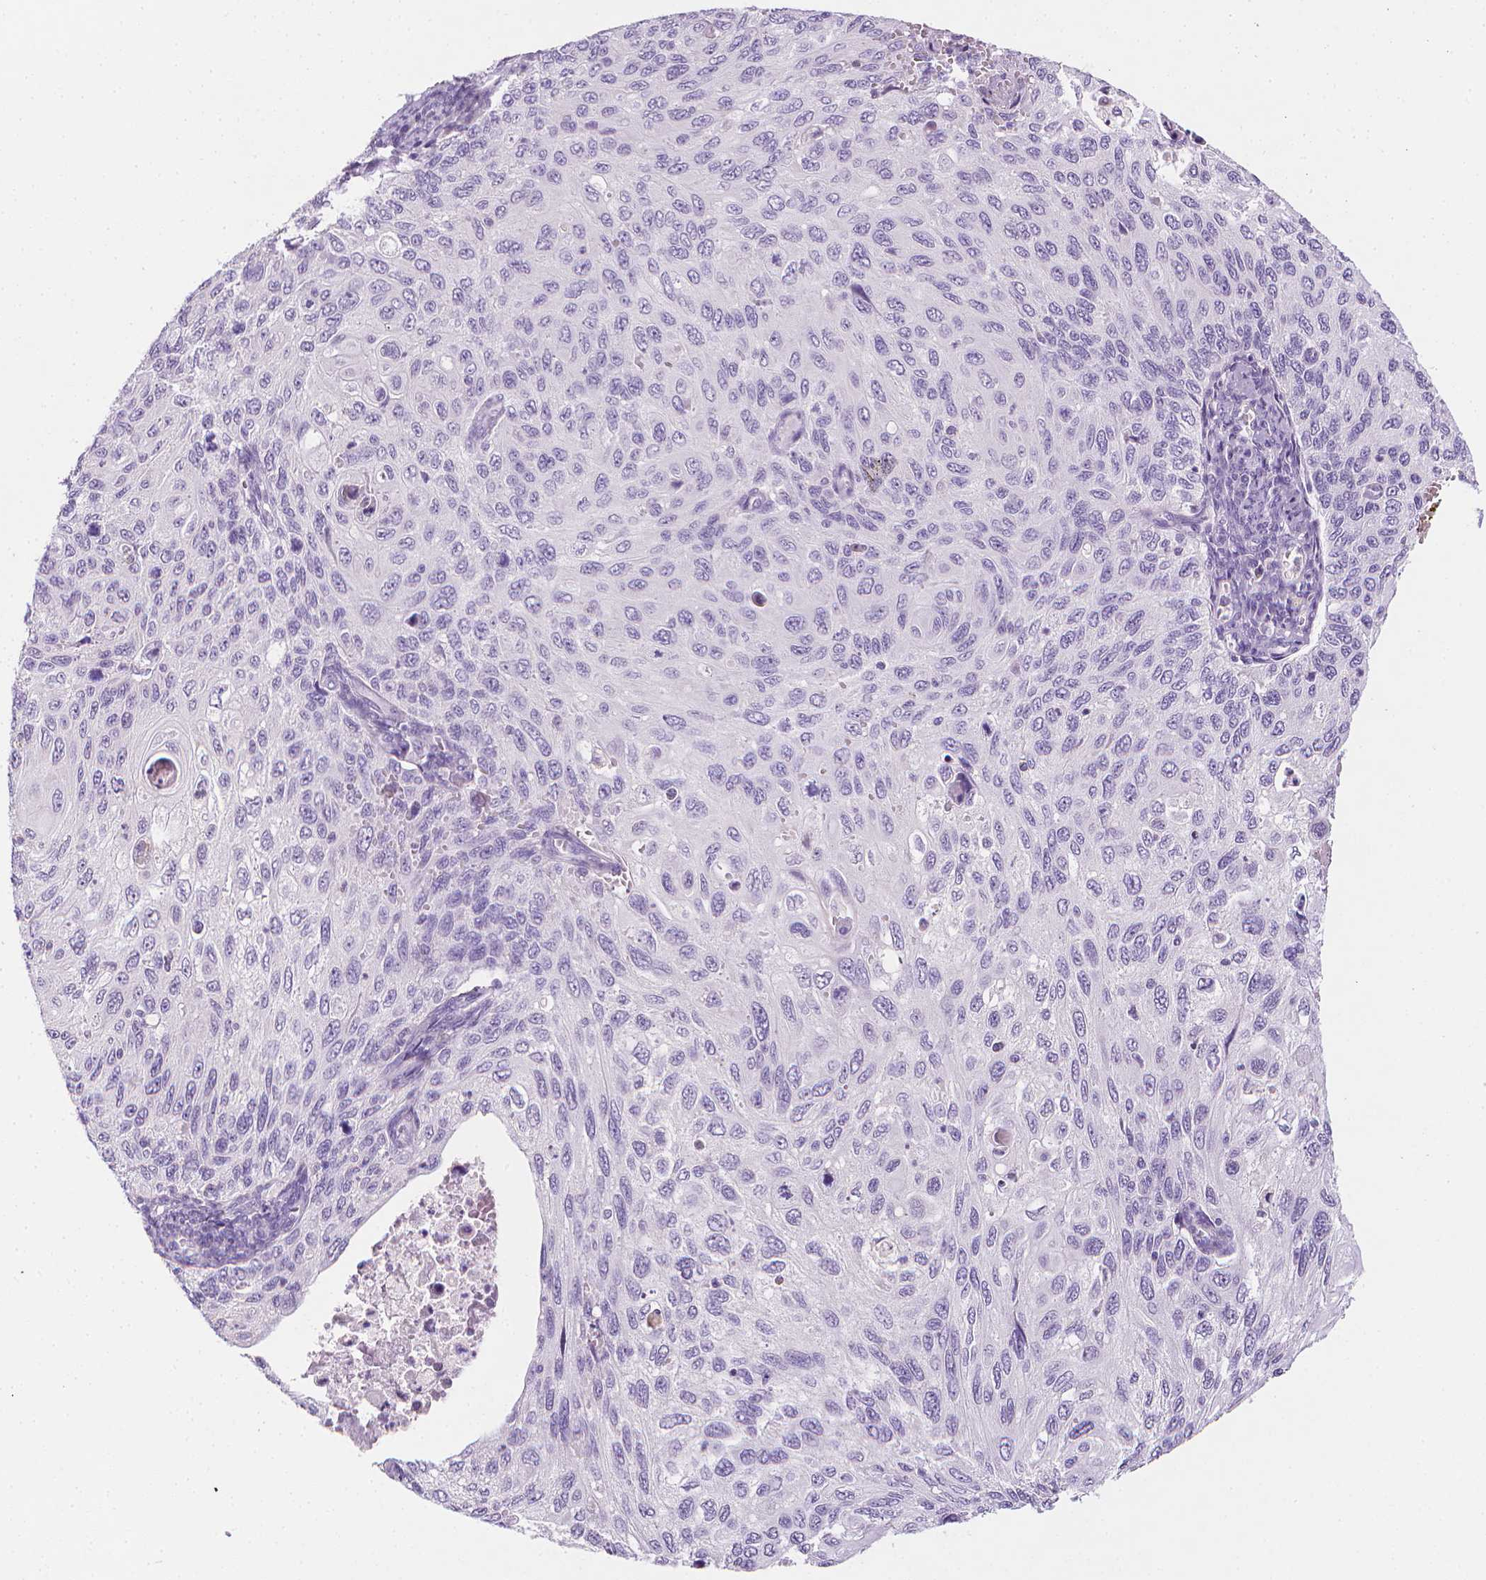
{"staining": {"intensity": "negative", "quantity": "none", "location": "none"}, "tissue": "cervical cancer", "cell_type": "Tumor cells", "image_type": "cancer", "snomed": [{"axis": "morphology", "description": "Squamous cell carcinoma, NOS"}, {"axis": "topography", "description": "Cervix"}], "caption": "Squamous cell carcinoma (cervical) was stained to show a protein in brown. There is no significant expression in tumor cells. The staining was performed using DAB (3,3'-diaminobenzidine) to visualize the protein expression in brown, while the nuclei were stained in blue with hematoxylin (Magnification: 20x).", "gene": "DCAF8L1", "patient": {"sex": "female", "age": 70}}